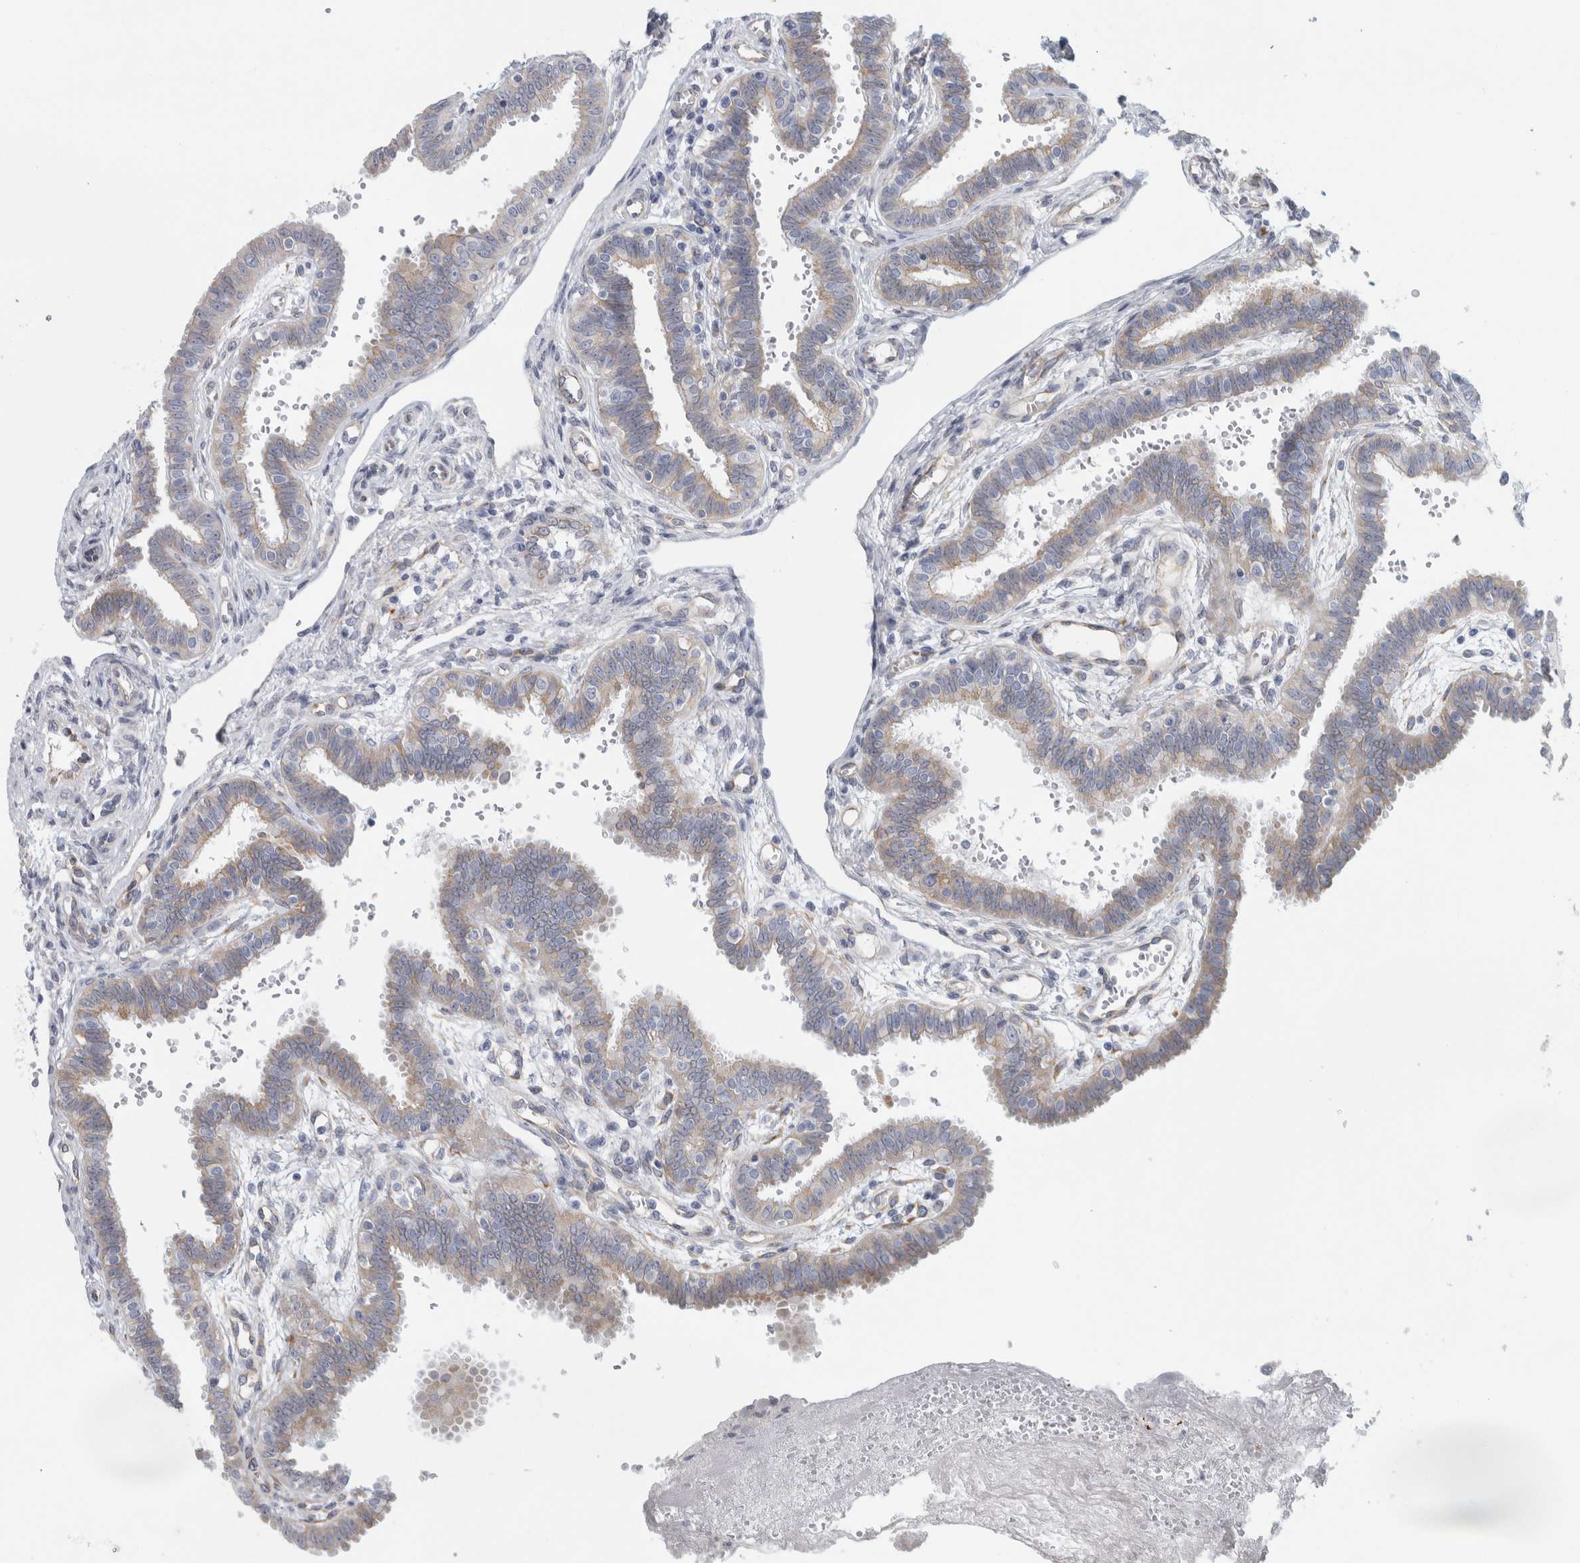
{"staining": {"intensity": "weak", "quantity": "25%-75%", "location": "cytoplasmic/membranous"}, "tissue": "fallopian tube", "cell_type": "Glandular cells", "image_type": "normal", "snomed": [{"axis": "morphology", "description": "Normal tissue, NOS"}, {"axis": "topography", "description": "Fallopian tube"}], "caption": "Immunohistochemistry (IHC) of unremarkable human fallopian tube demonstrates low levels of weak cytoplasmic/membranous expression in about 25%-75% of glandular cells.", "gene": "B3GNT3", "patient": {"sex": "female", "age": 32}}